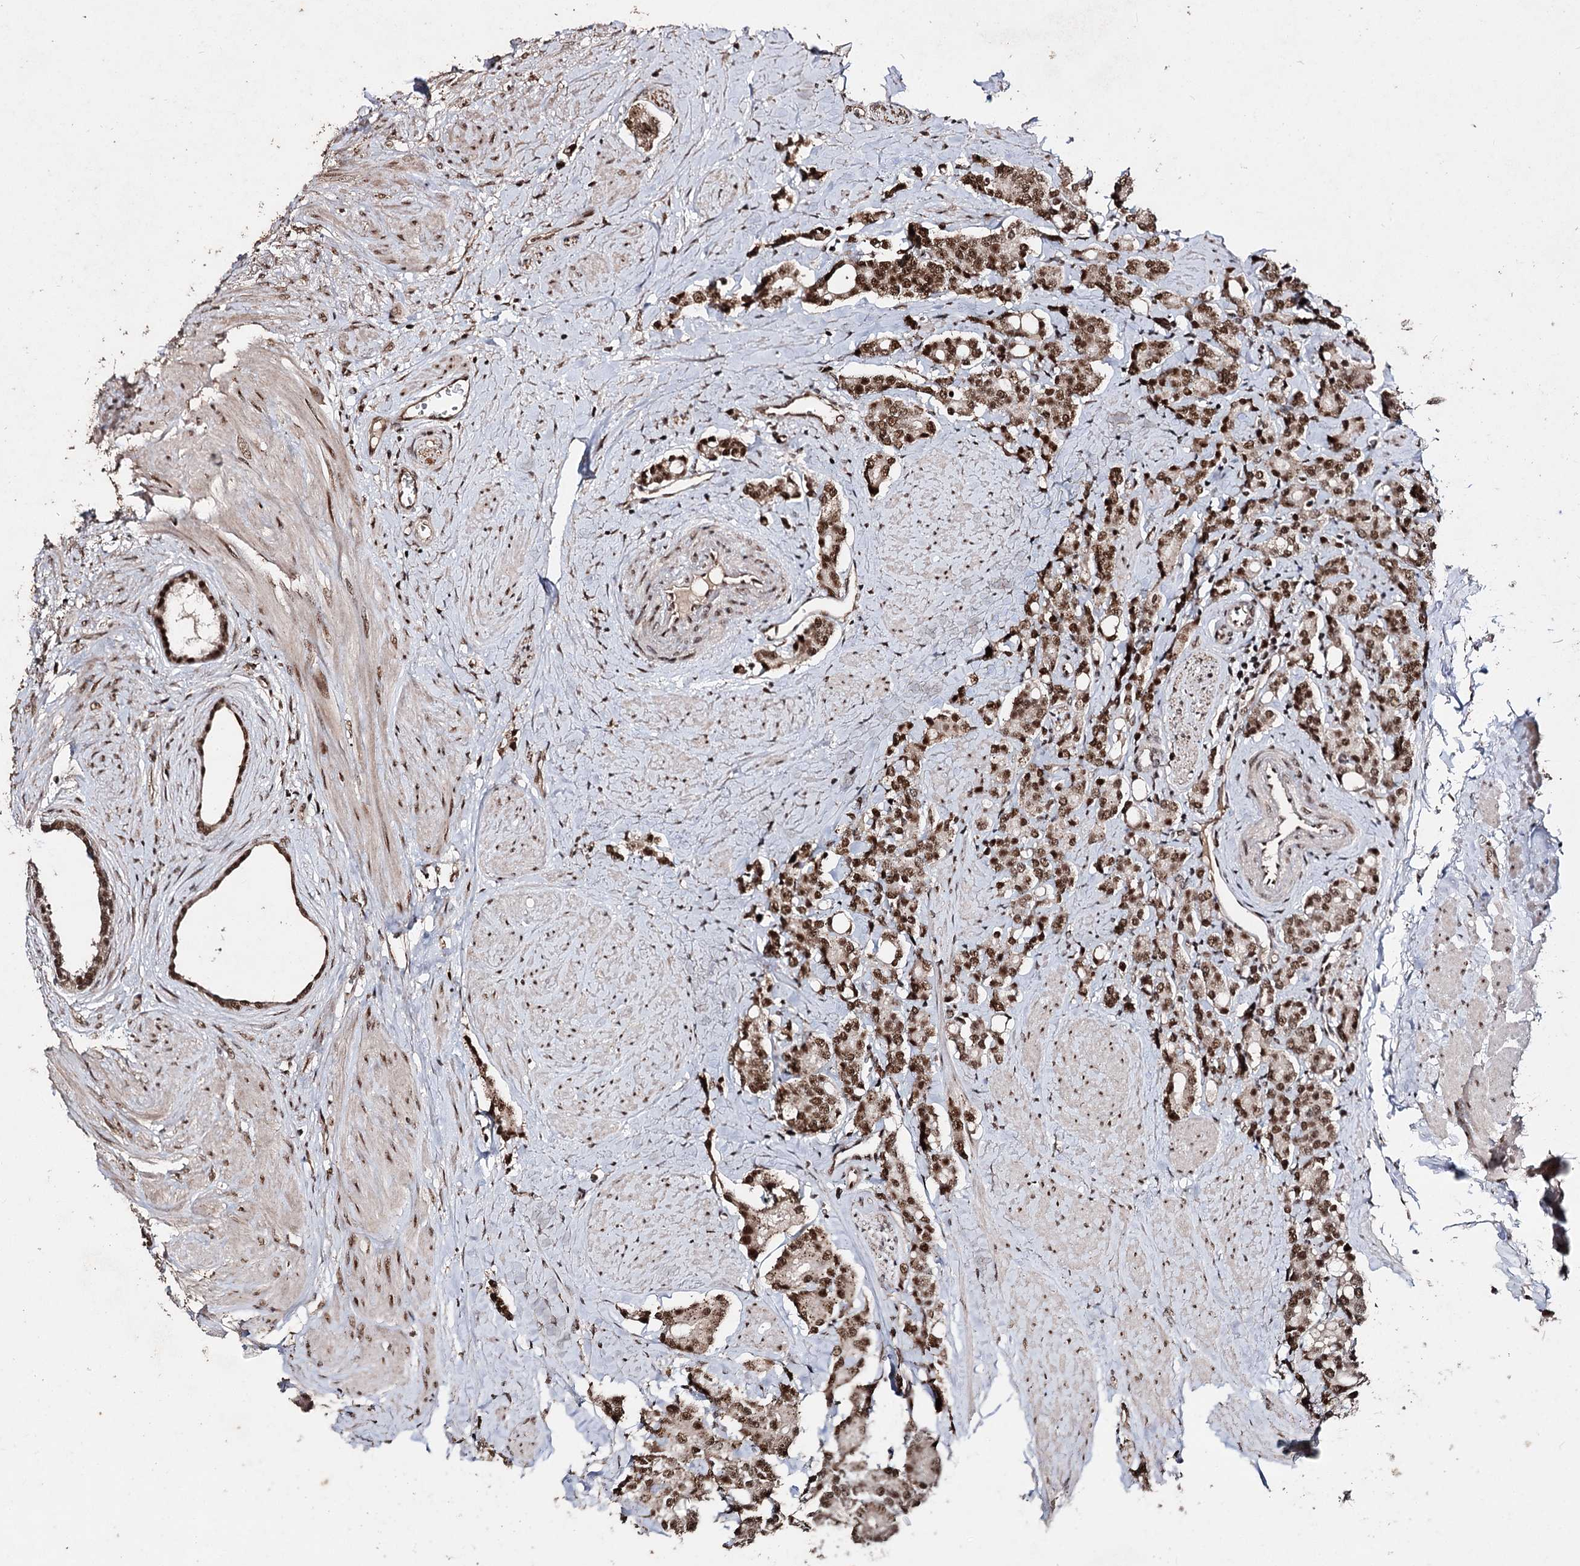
{"staining": {"intensity": "strong", "quantity": ">75%", "location": "nuclear"}, "tissue": "prostate cancer", "cell_type": "Tumor cells", "image_type": "cancer", "snomed": [{"axis": "morphology", "description": "Adenocarcinoma, High grade"}, {"axis": "topography", "description": "Prostate"}], "caption": "Prostate cancer (high-grade adenocarcinoma) was stained to show a protein in brown. There is high levels of strong nuclear staining in about >75% of tumor cells. The protein of interest is stained brown, and the nuclei are stained in blue (DAB (3,3'-diaminobenzidine) IHC with brightfield microscopy, high magnification).", "gene": "U2SURP", "patient": {"sex": "male", "age": 62}}